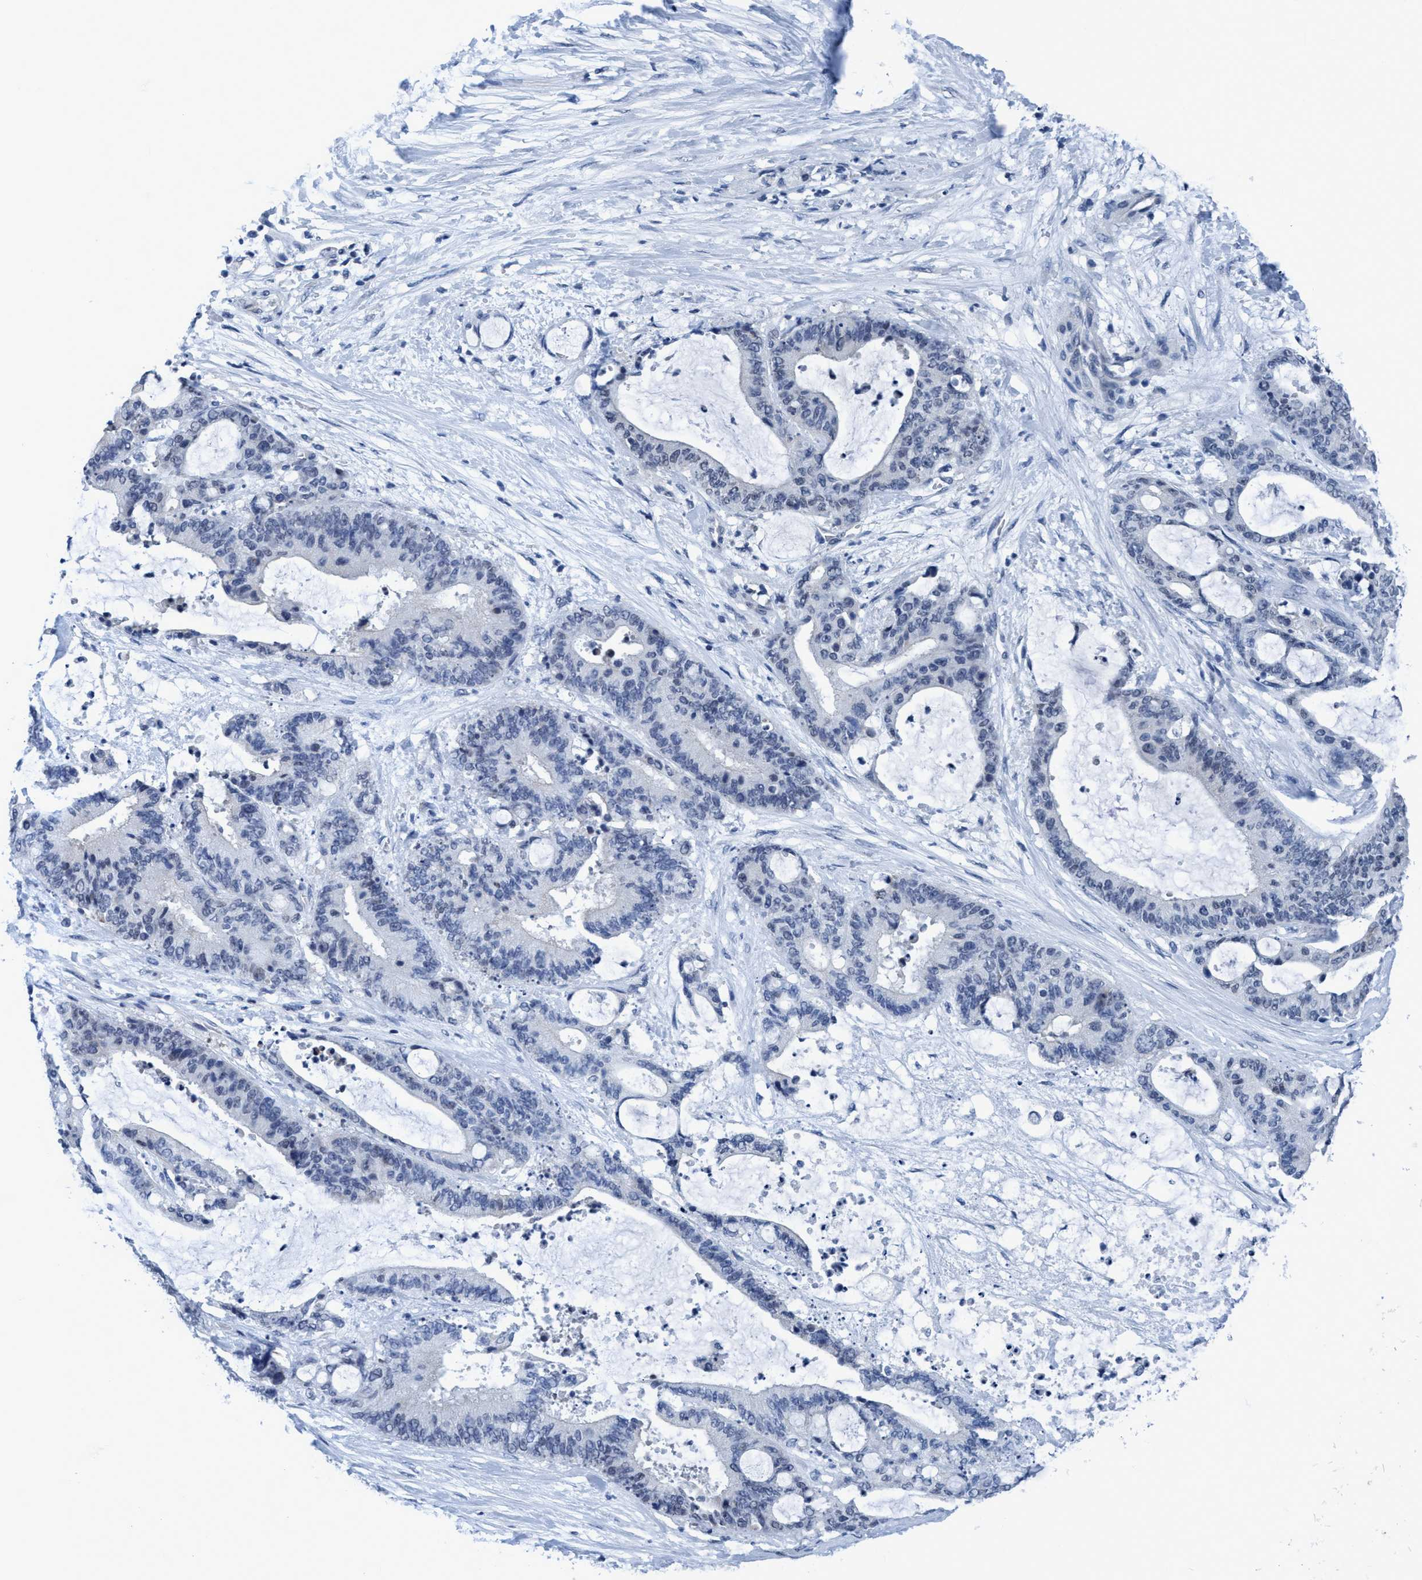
{"staining": {"intensity": "negative", "quantity": "none", "location": "none"}, "tissue": "liver cancer", "cell_type": "Tumor cells", "image_type": "cancer", "snomed": [{"axis": "morphology", "description": "Normal tissue, NOS"}, {"axis": "morphology", "description": "Cholangiocarcinoma"}, {"axis": "topography", "description": "Liver"}, {"axis": "topography", "description": "Peripheral nerve tissue"}], "caption": "There is no significant expression in tumor cells of liver cancer (cholangiocarcinoma).", "gene": "DNAI1", "patient": {"sex": "female", "age": 73}}